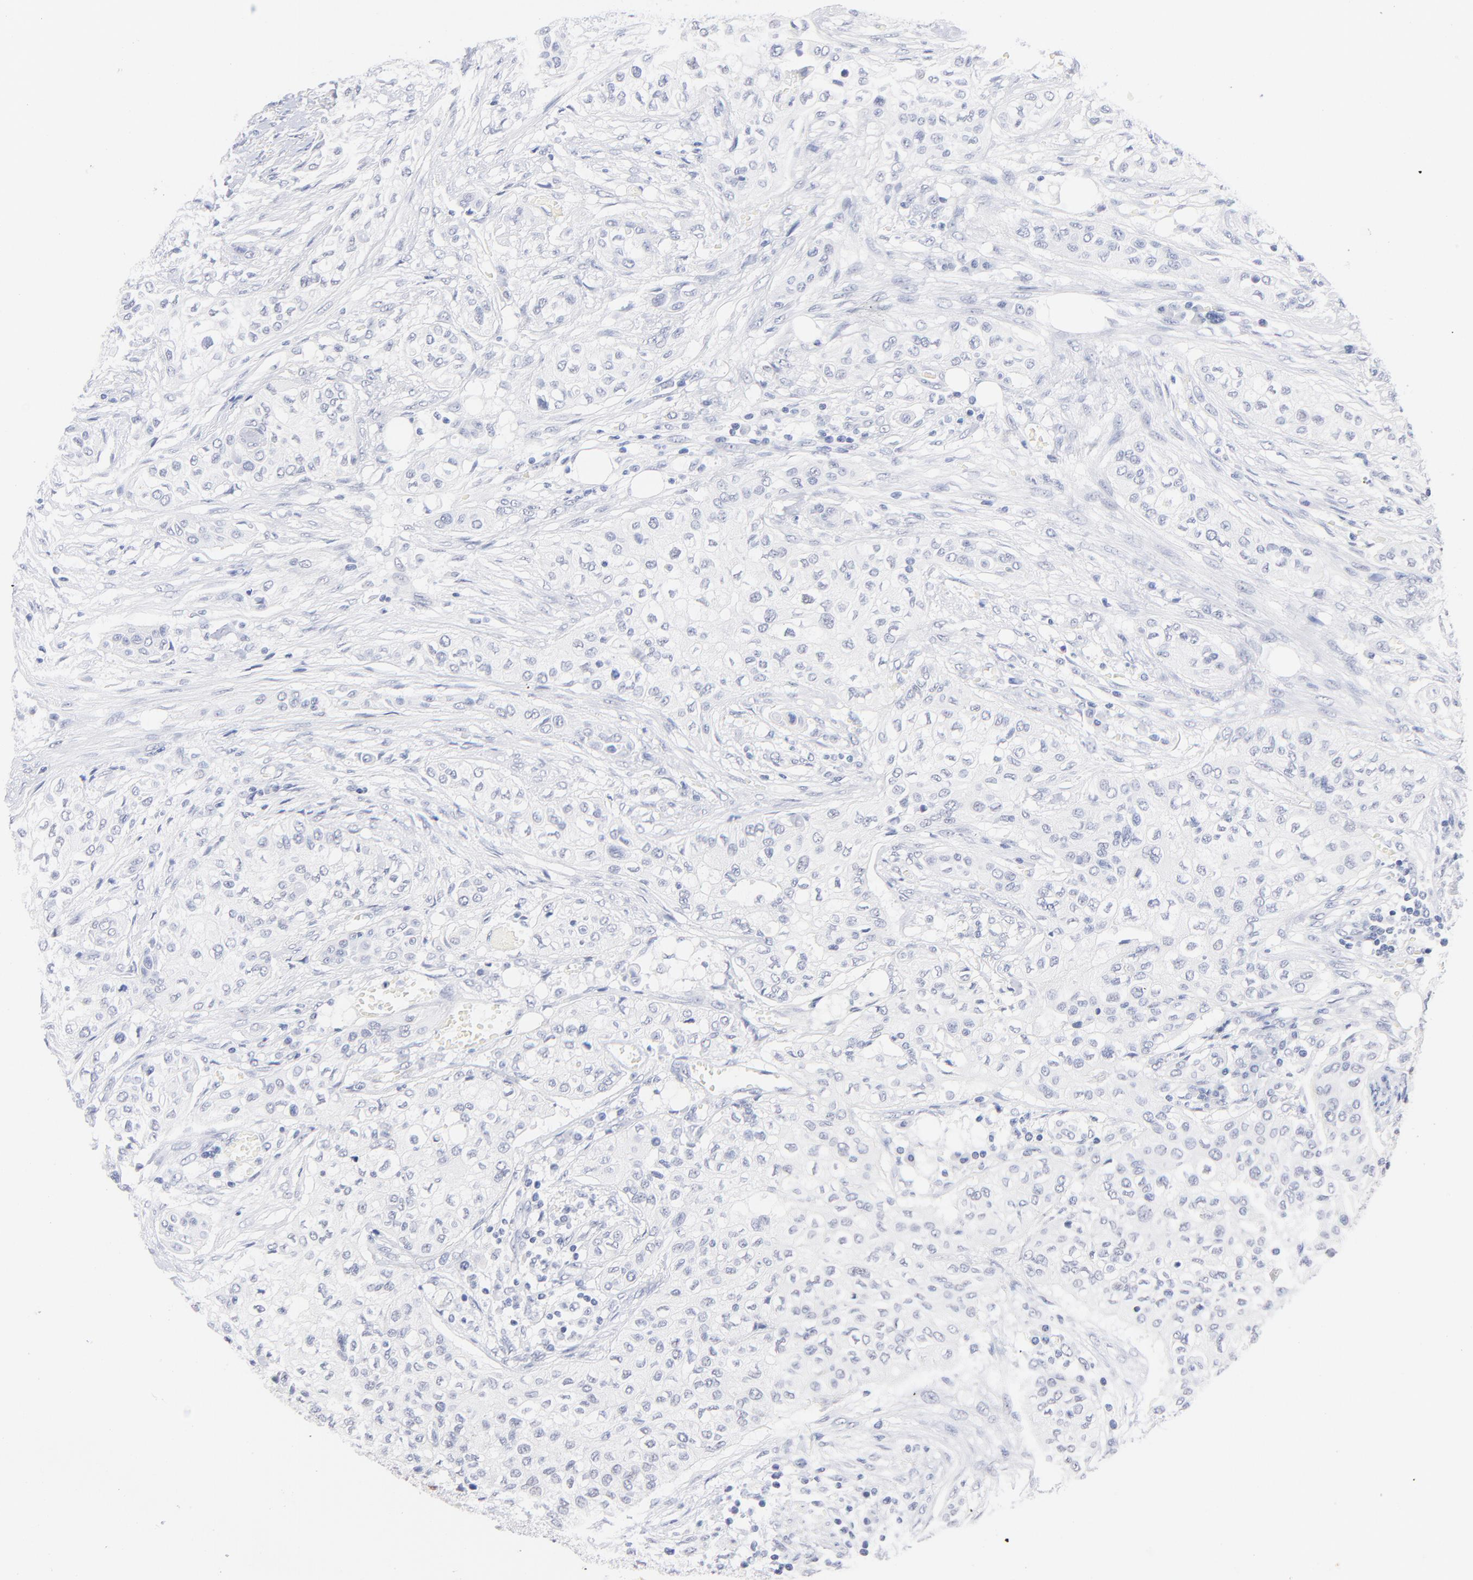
{"staining": {"intensity": "weak", "quantity": ">75%", "location": "nuclear"}, "tissue": "urothelial cancer", "cell_type": "Tumor cells", "image_type": "cancer", "snomed": [{"axis": "morphology", "description": "Urothelial carcinoma, High grade"}, {"axis": "topography", "description": "Urinary bladder"}], "caption": "Protein staining shows weak nuclear staining in about >75% of tumor cells in high-grade urothelial carcinoma. The staining is performed using DAB brown chromogen to label protein expression. The nuclei are counter-stained blue using hematoxylin.", "gene": "ZNF74", "patient": {"sex": "male", "age": 74}}